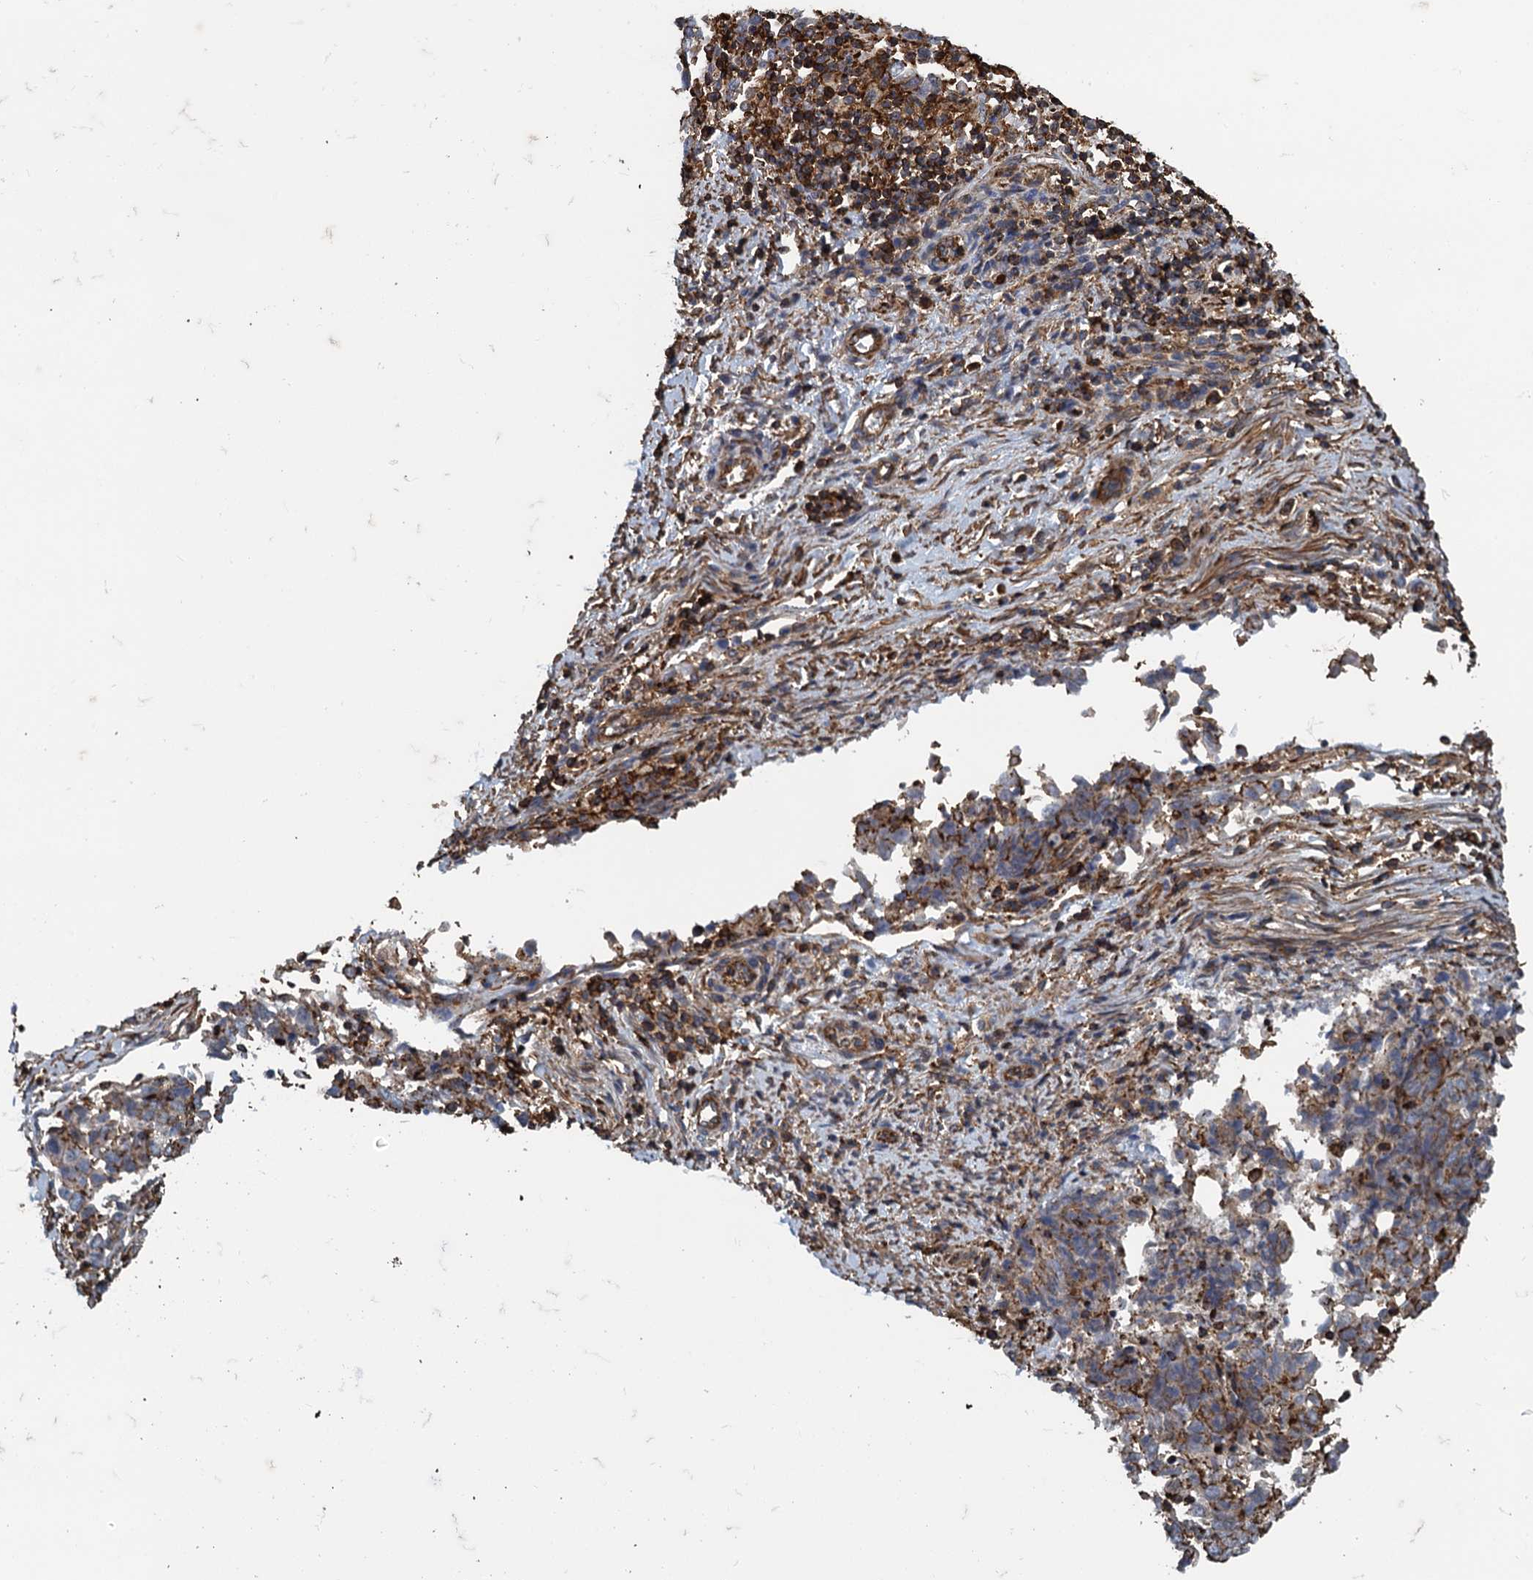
{"staining": {"intensity": "moderate", "quantity": "<25%", "location": "cytoplasmic/membranous"}, "tissue": "endometrial cancer", "cell_type": "Tumor cells", "image_type": "cancer", "snomed": [{"axis": "morphology", "description": "Adenocarcinoma, NOS"}, {"axis": "topography", "description": "Endometrium"}], "caption": "Immunohistochemical staining of endometrial cancer (adenocarcinoma) exhibits moderate cytoplasmic/membranous protein positivity in approximately <25% of tumor cells.", "gene": "PROSER2", "patient": {"sex": "female", "age": 80}}